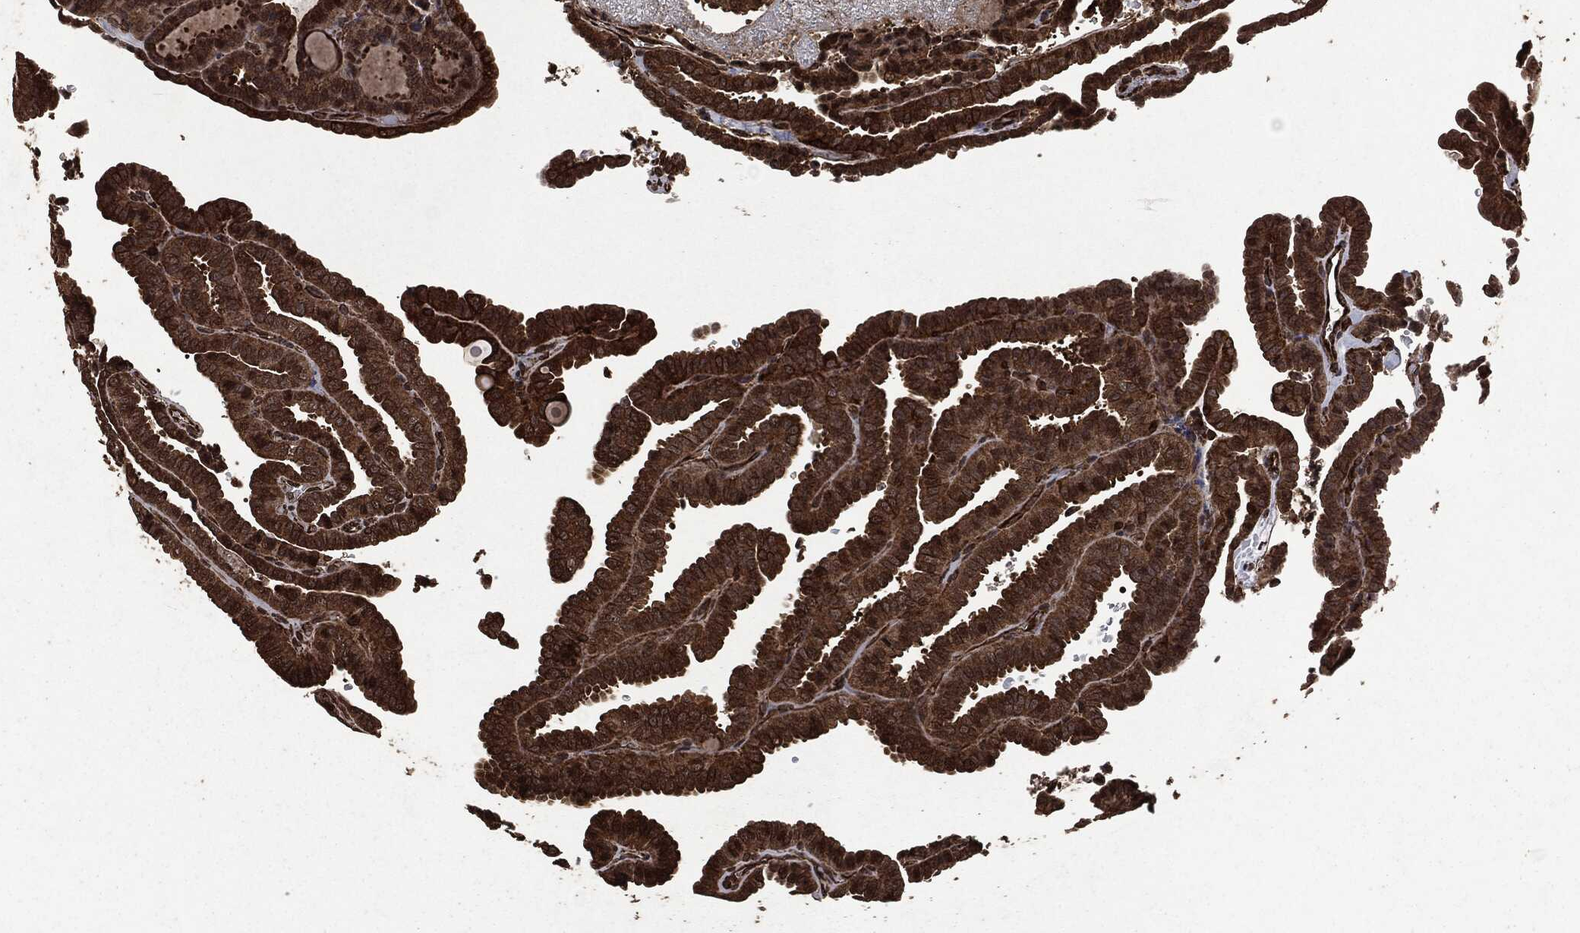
{"staining": {"intensity": "strong", "quantity": "25%-75%", "location": "cytoplasmic/membranous"}, "tissue": "thyroid cancer", "cell_type": "Tumor cells", "image_type": "cancer", "snomed": [{"axis": "morphology", "description": "Papillary adenocarcinoma, NOS"}, {"axis": "topography", "description": "Thyroid gland"}], "caption": "Immunohistochemical staining of human thyroid cancer (papillary adenocarcinoma) demonstrates high levels of strong cytoplasmic/membranous expression in approximately 25%-75% of tumor cells.", "gene": "HRAS", "patient": {"sex": "female", "age": 39}}